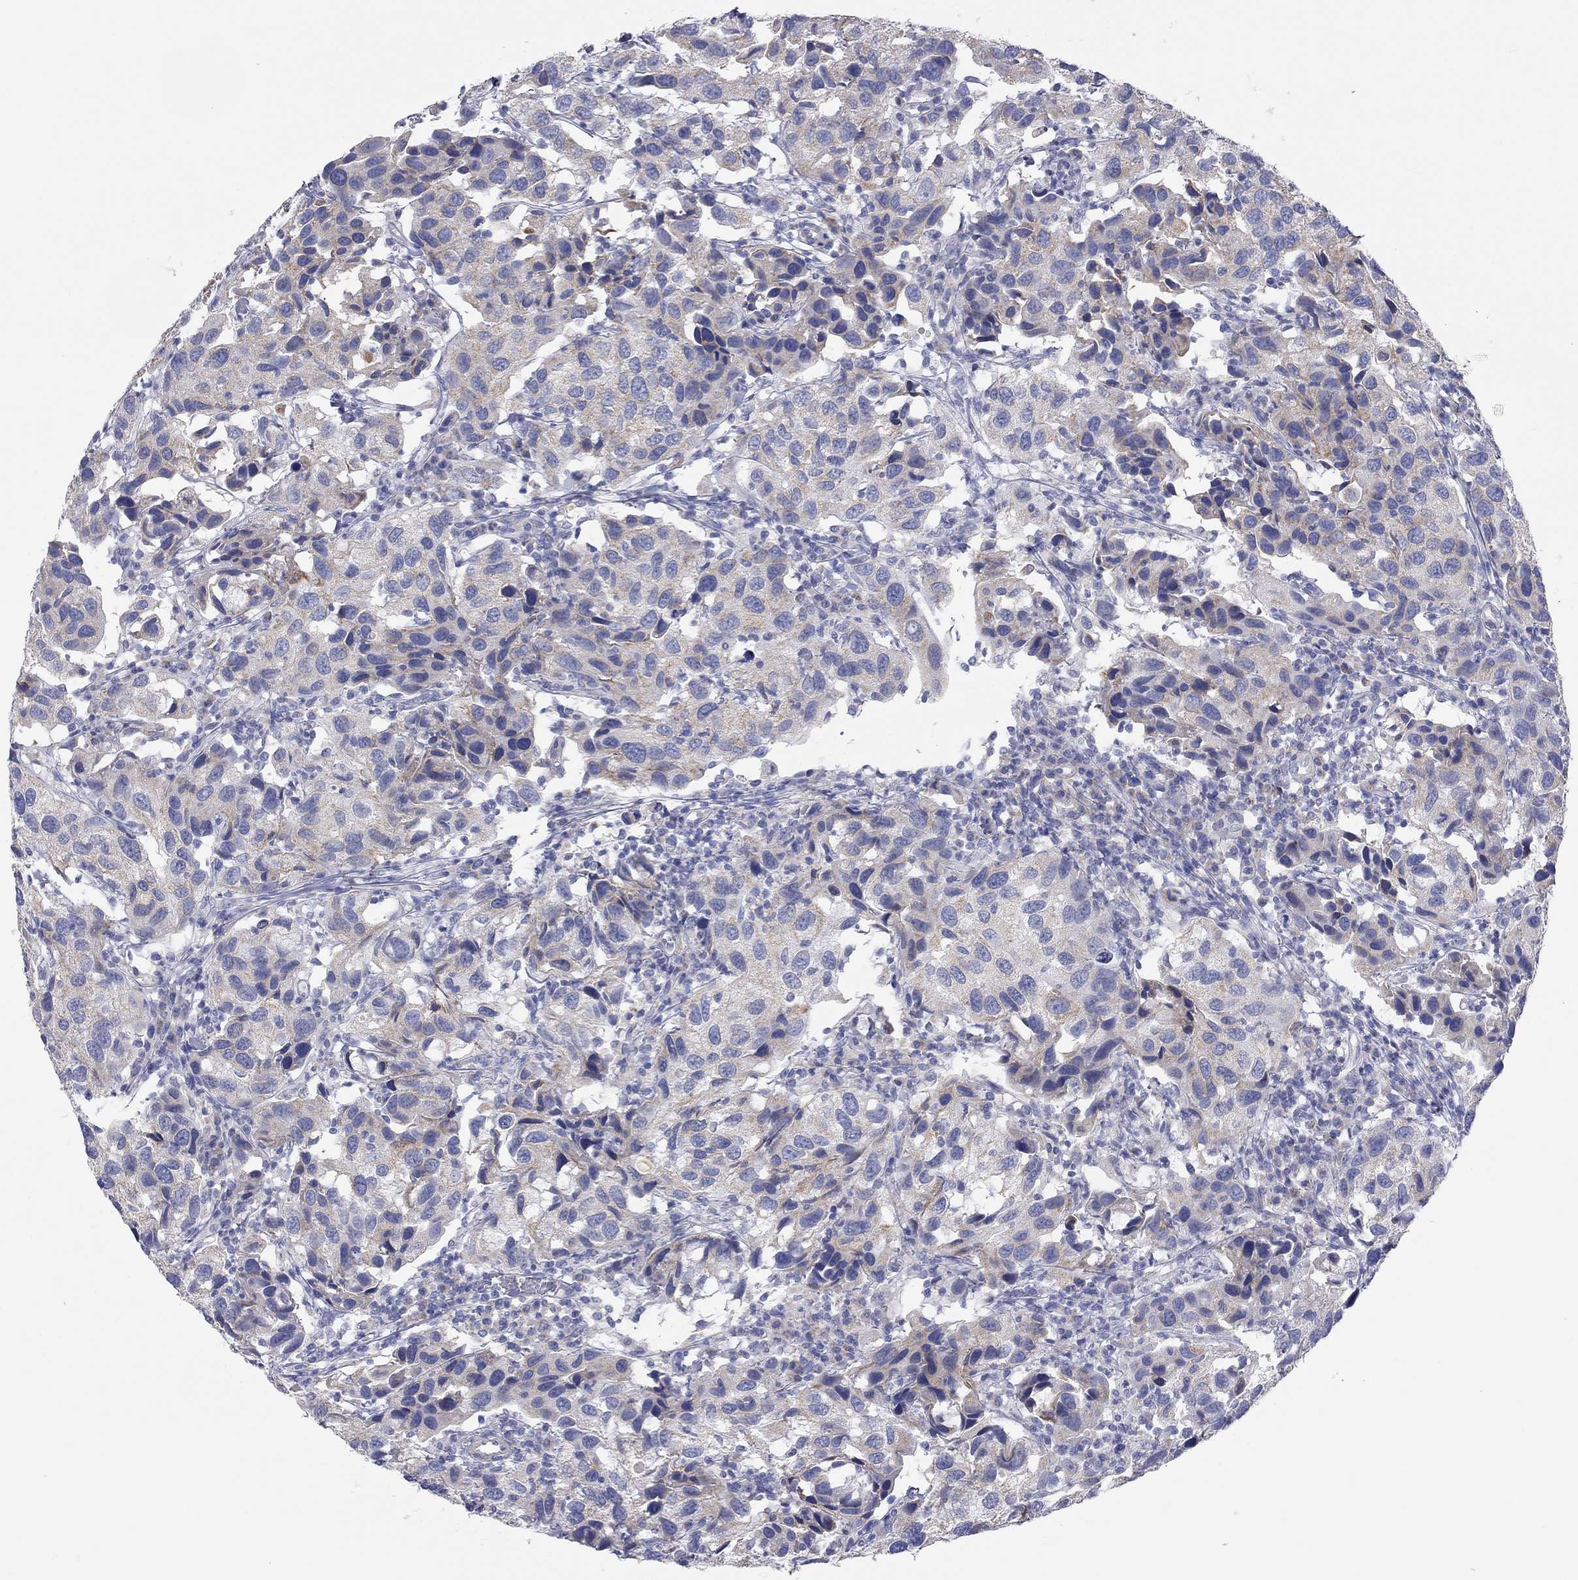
{"staining": {"intensity": "weak", "quantity": "25%-75%", "location": "cytoplasmic/membranous"}, "tissue": "urothelial cancer", "cell_type": "Tumor cells", "image_type": "cancer", "snomed": [{"axis": "morphology", "description": "Urothelial carcinoma, High grade"}, {"axis": "topography", "description": "Urinary bladder"}], "caption": "Brown immunohistochemical staining in human urothelial cancer displays weak cytoplasmic/membranous expression in approximately 25%-75% of tumor cells.", "gene": "RCAN1", "patient": {"sex": "male", "age": 79}}